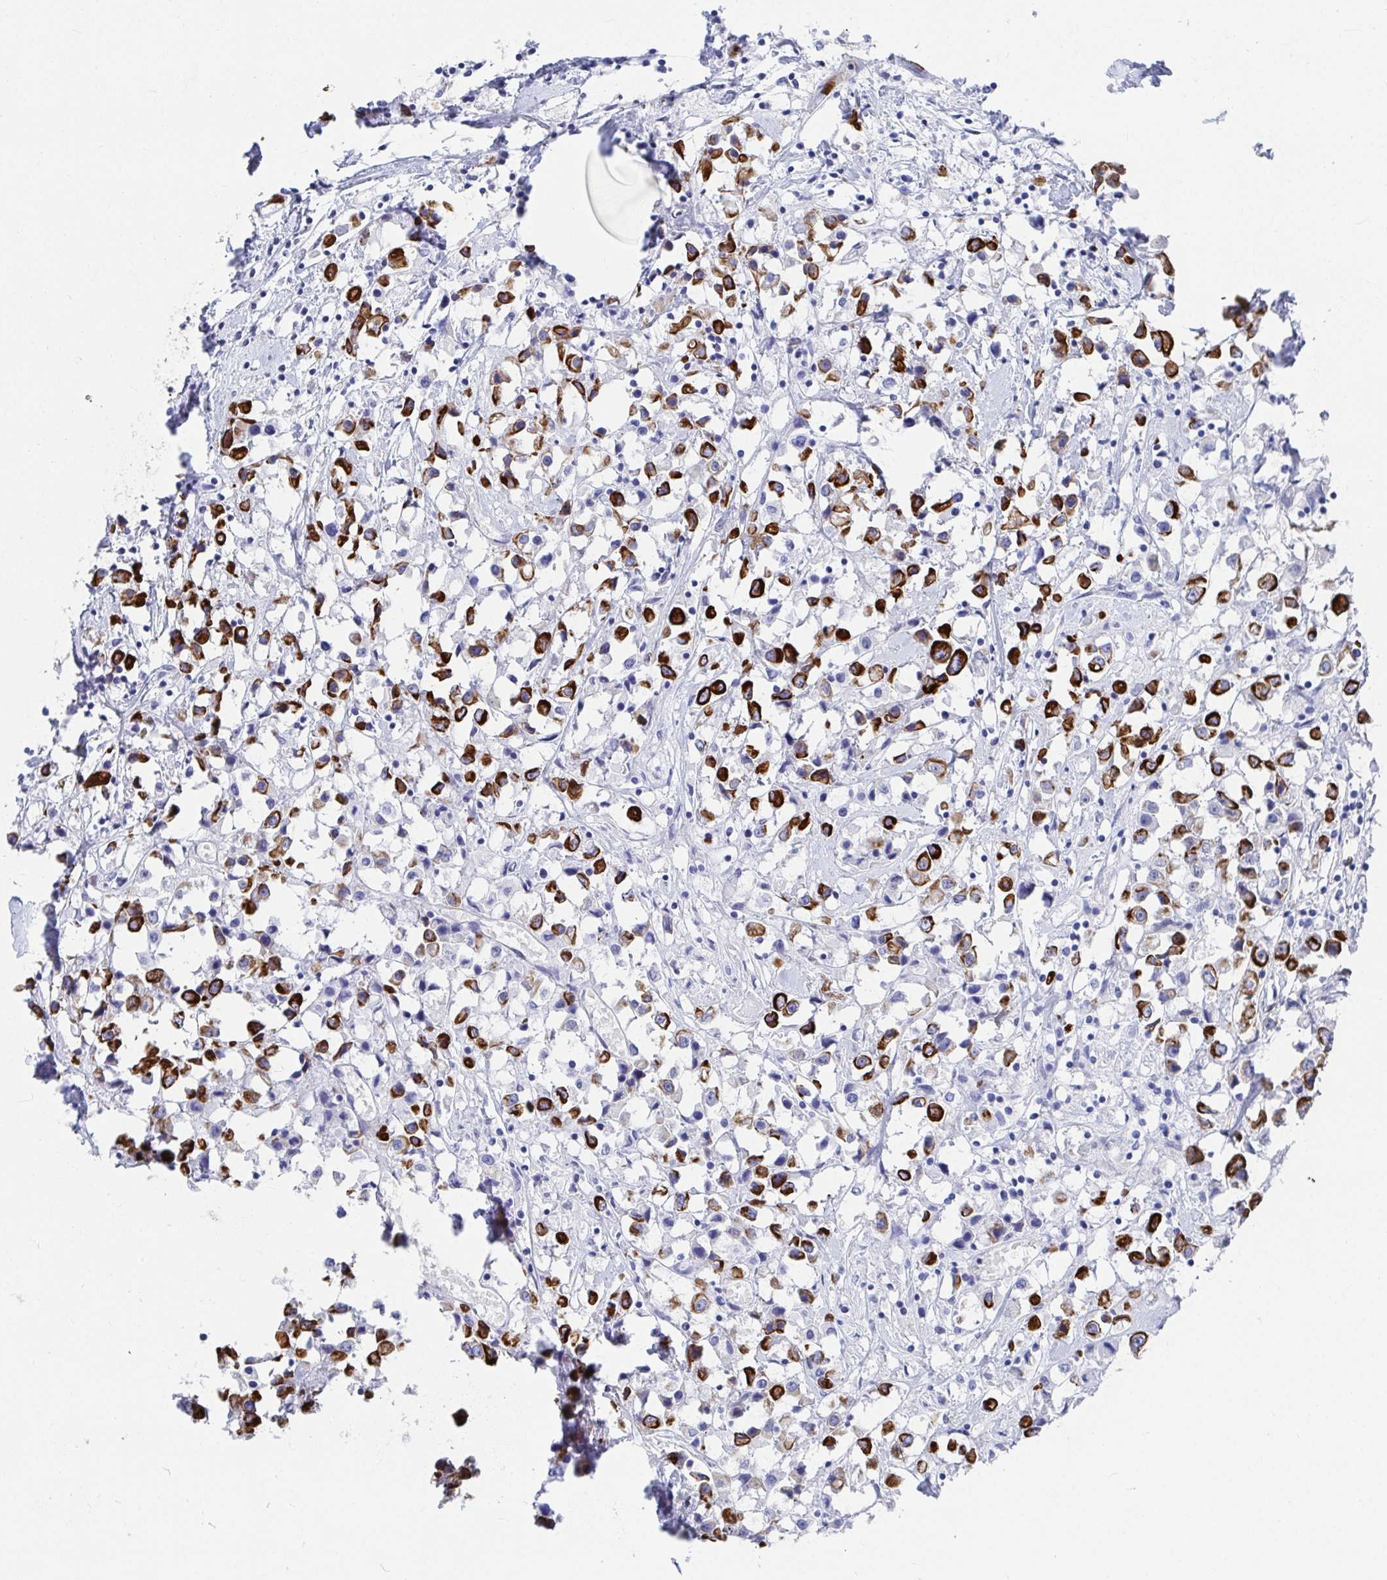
{"staining": {"intensity": "strong", "quantity": ">75%", "location": "cytoplasmic/membranous"}, "tissue": "breast cancer", "cell_type": "Tumor cells", "image_type": "cancer", "snomed": [{"axis": "morphology", "description": "Duct carcinoma"}, {"axis": "topography", "description": "Breast"}], "caption": "Breast cancer (intraductal carcinoma) stained with immunohistochemistry (IHC) reveals strong cytoplasmic/membranous expression in approximately >75% of tumor cells. Immunohistochemistry stains the protein of interest in brown and the nuclei are stained blue.", "gene": "CLDN8", "patient": {"sex": "female", "age": 61}}